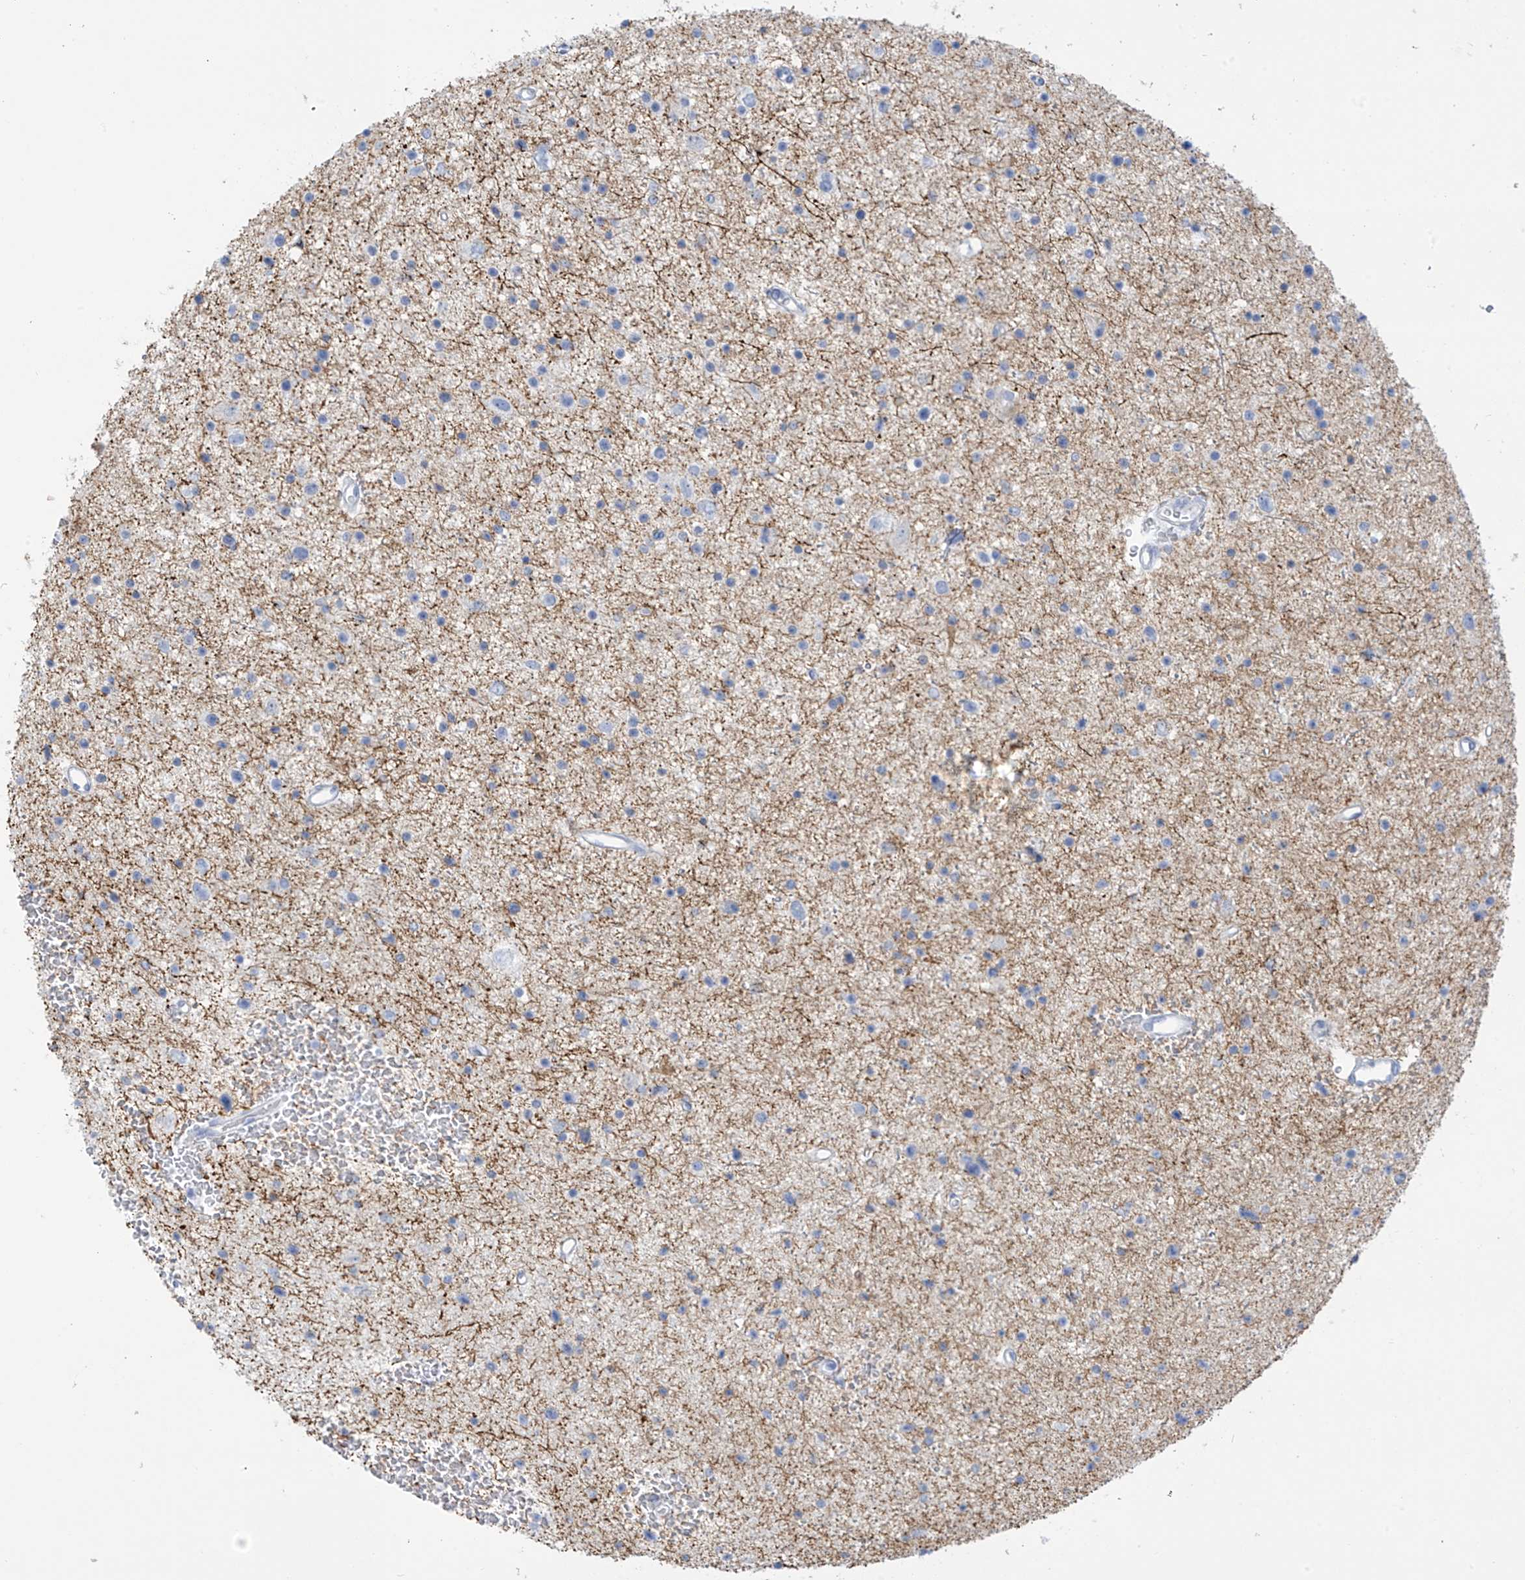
{"staining": {"intensity": "negative", "quantity": "none", "location": "none"}, "tissue": "glioma", "cell_type": "Tumor cells", "image_type": "cancer", "snomed": [{"axis": "morphology", "description": "Glioma, malignant, Low grade"}, {"axis": "topography", "description": "Cerebral cortex"}], "caption": "This is an IHC image of human glioma. There is no positivity in tumor cells.", "gene": "TRMT2B", "patient": {"sex": "female", "age": 39}}